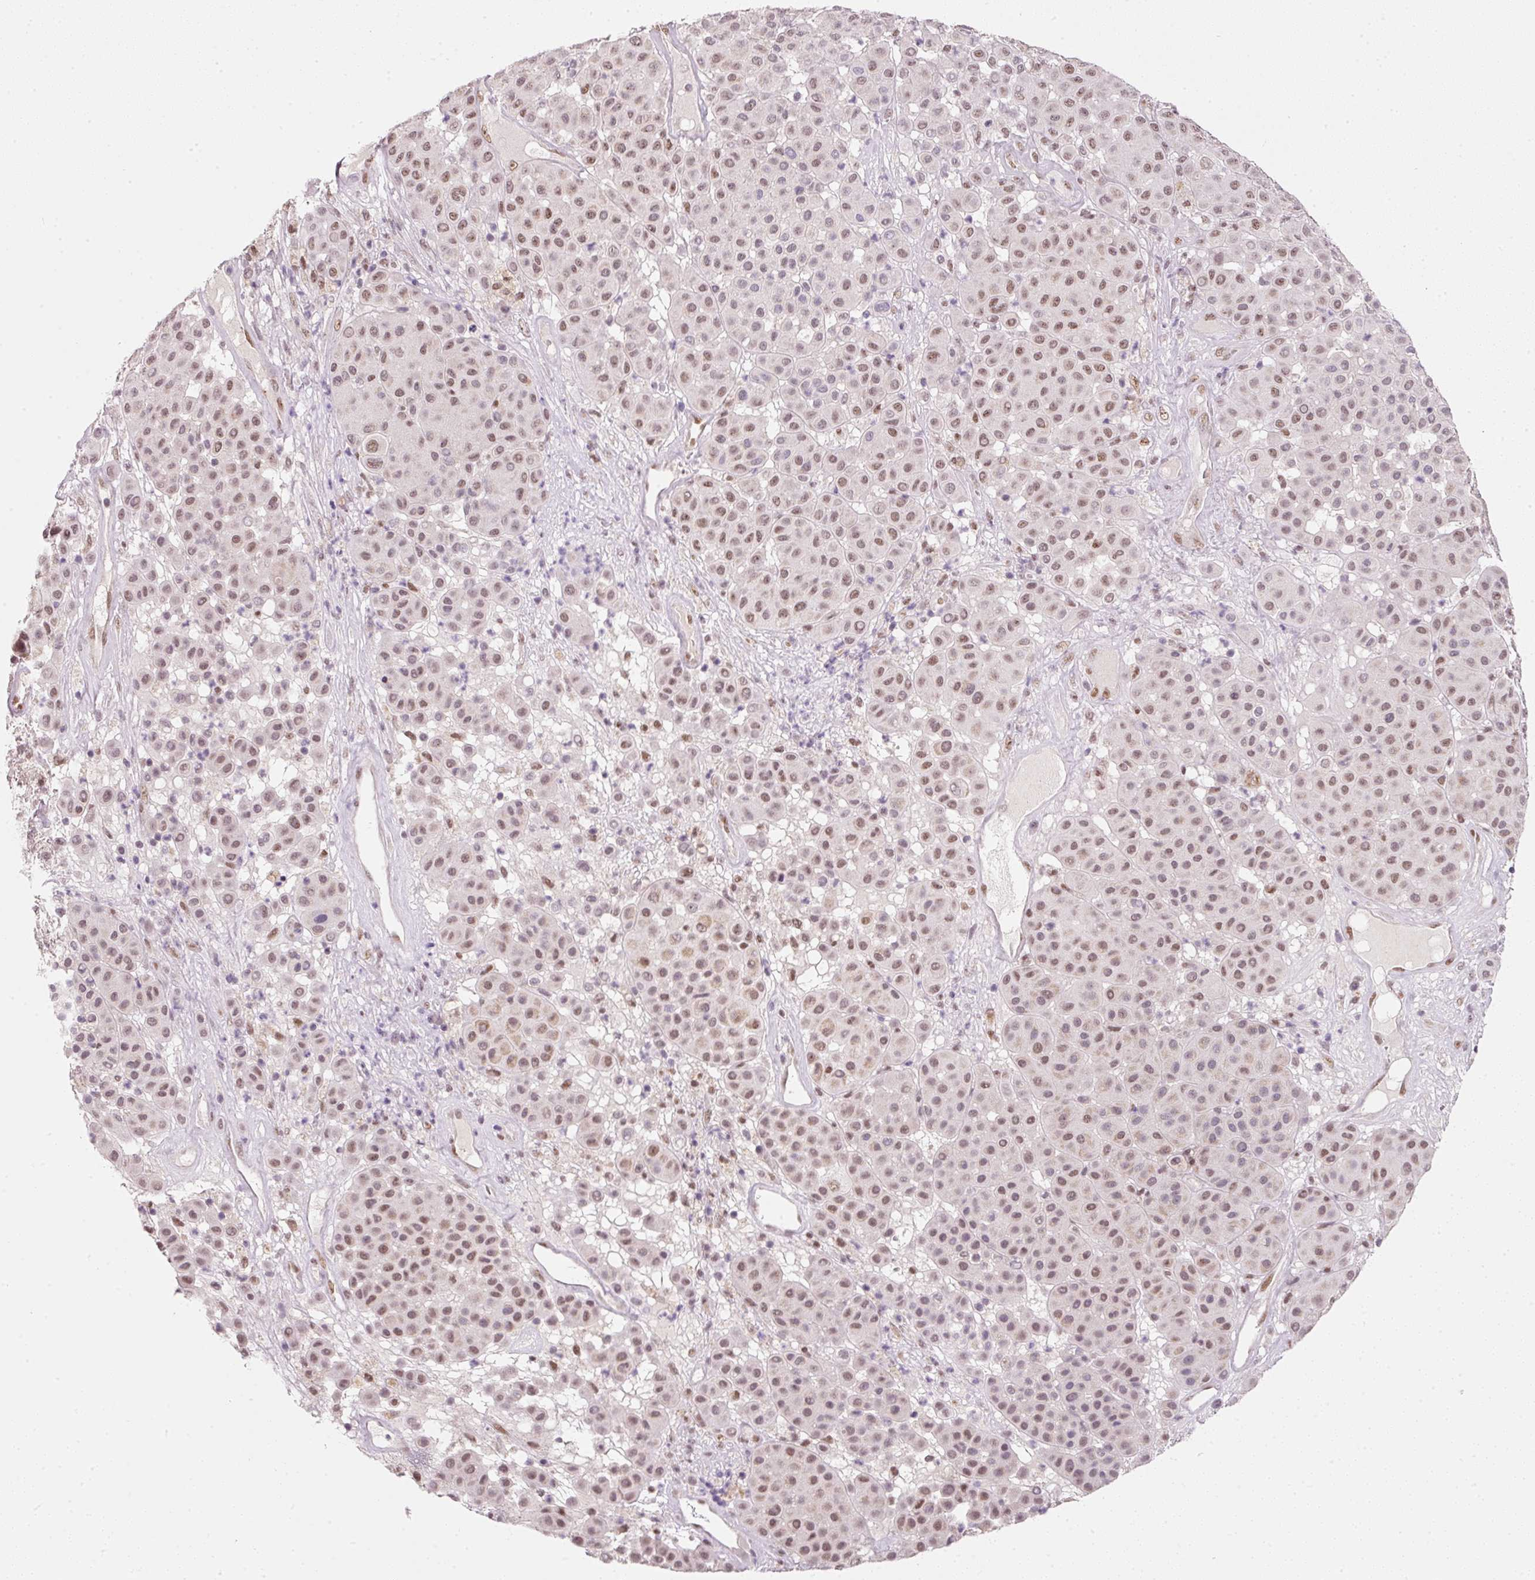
{"staining": {"intensity": "moderate", "quantity": "25%-75%", "location": "nuclear"}, "tissue": "melanoma", "cell_type": "Tumor cells", "image_type": "cancer", "snomed": [{"axis": "morphology", "description": "Malignant melanoma, Metastatic site"}, {"axis": "topography", "description": "Smooth muscle"}], "caption": "Malignant melanoma (metastatic site) stained for a protein (brown) exhibits moderate nuclear positive expression in approximately 25%-75% of tumor cells.", "gene": "FSTL3", "patient": {"sex": "male", "age": 41}}